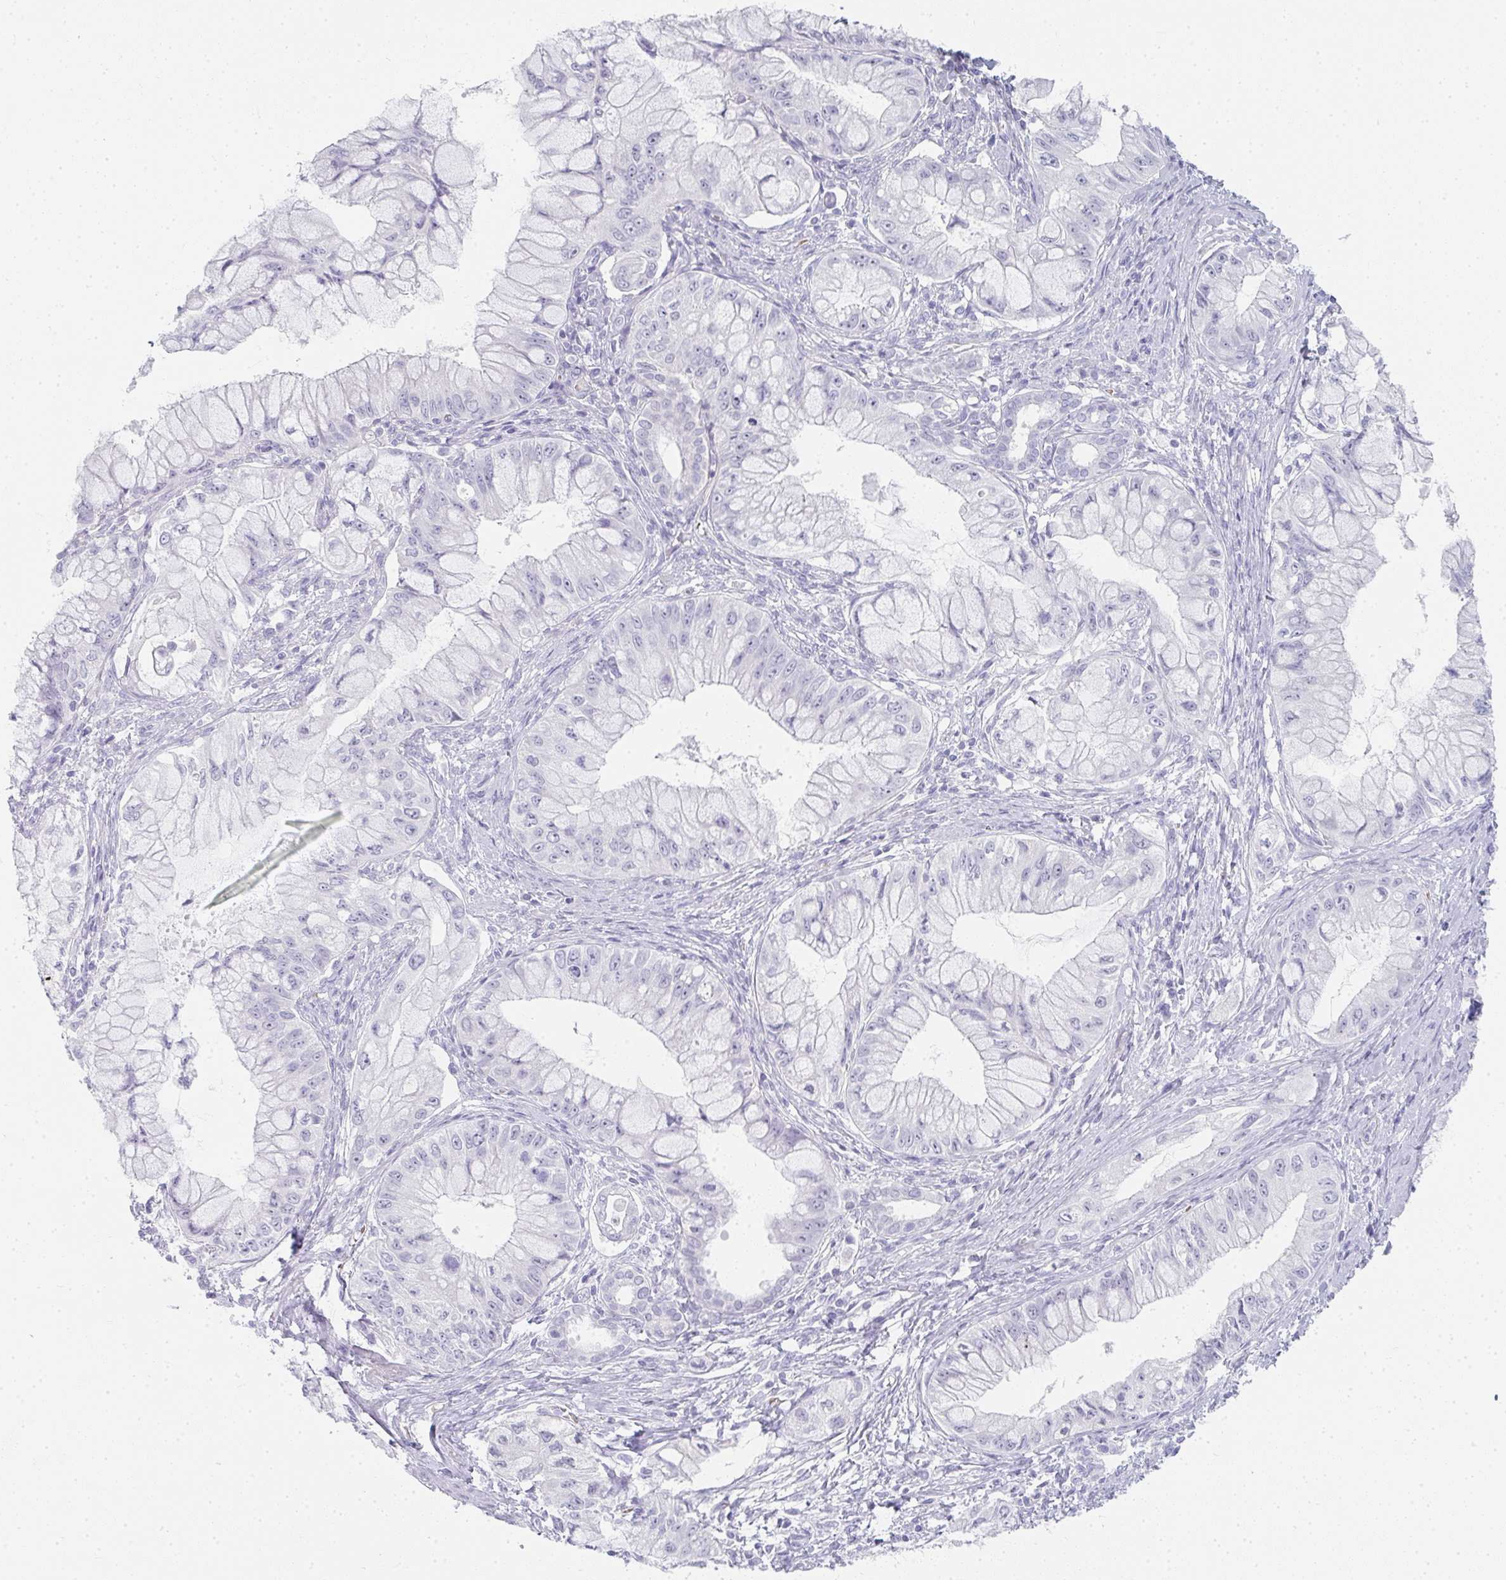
{"staining": {"intensity": "negative", "quantity": "none", "location": "none"}, "tissue": "pancreatic cancer", "cell_type": "Tumor cells", "image_type": "cancer", "snomed": [{"axis": "morphology", "description": "Adenocarcinoma, NOS"}, {"axis": "topography", "description": "Pancreas"}], "caption": "Human pancreatic adenocarcinoma stained for a protein using immunohistochemistry (IHC) exhibits no staining in tumor cells.", "gene": "NEU2", "patient": {"sex": "male", "age": 48}}